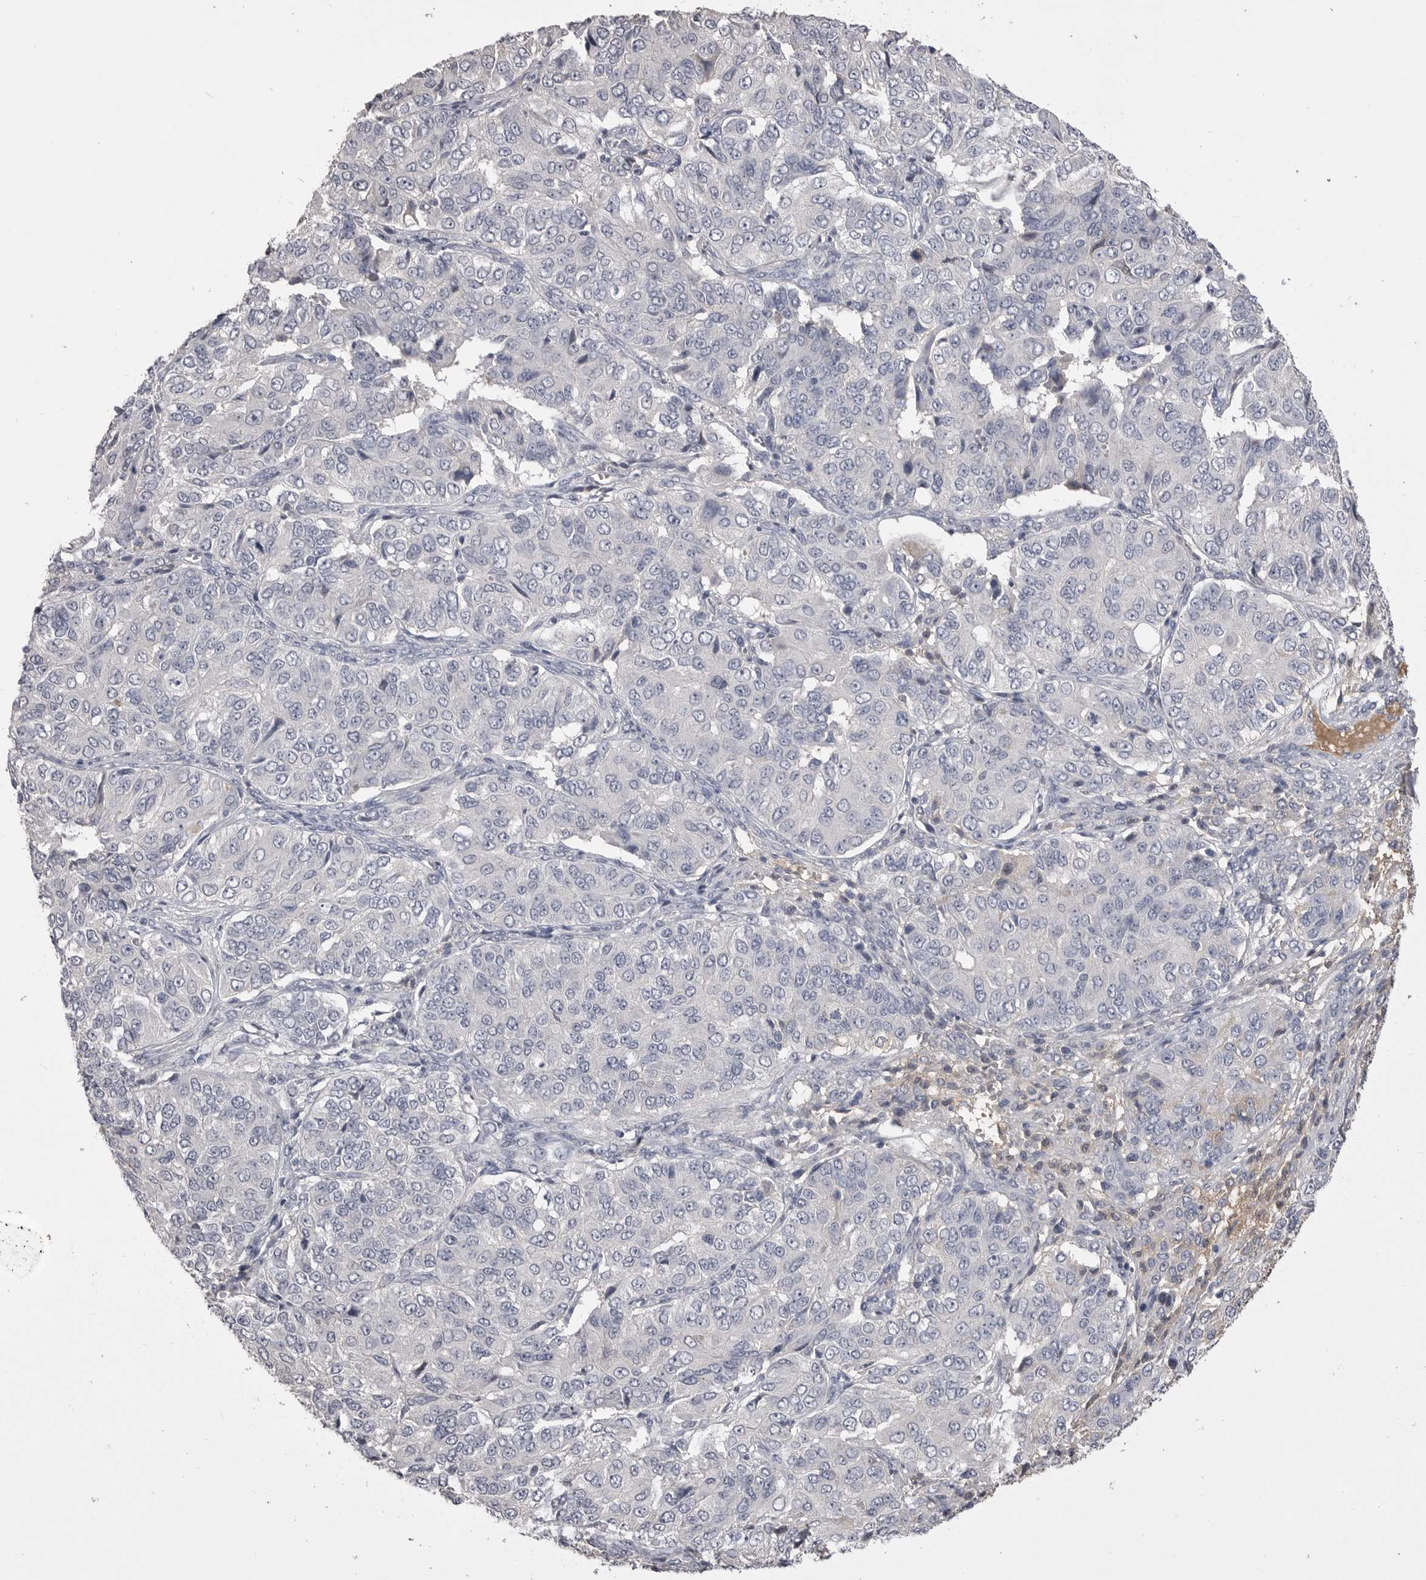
{"staining": {"intensity": "negative", "quantity": "none", "location": "none"}, "tissue": "ovarian cancer", "cell_type": "Tumor cells", "image_type": "cancer", "snomed": [{"axis": "morphology", "description": "Carcinoma, endometroid"}, {"axis": "topography", "description": "Ovary"}], "caption": "Tumor cells are negative for protein expression in human ovarian cancer.", "gene": "AHSG", "patient": {"sex": "female", "age": 51}}